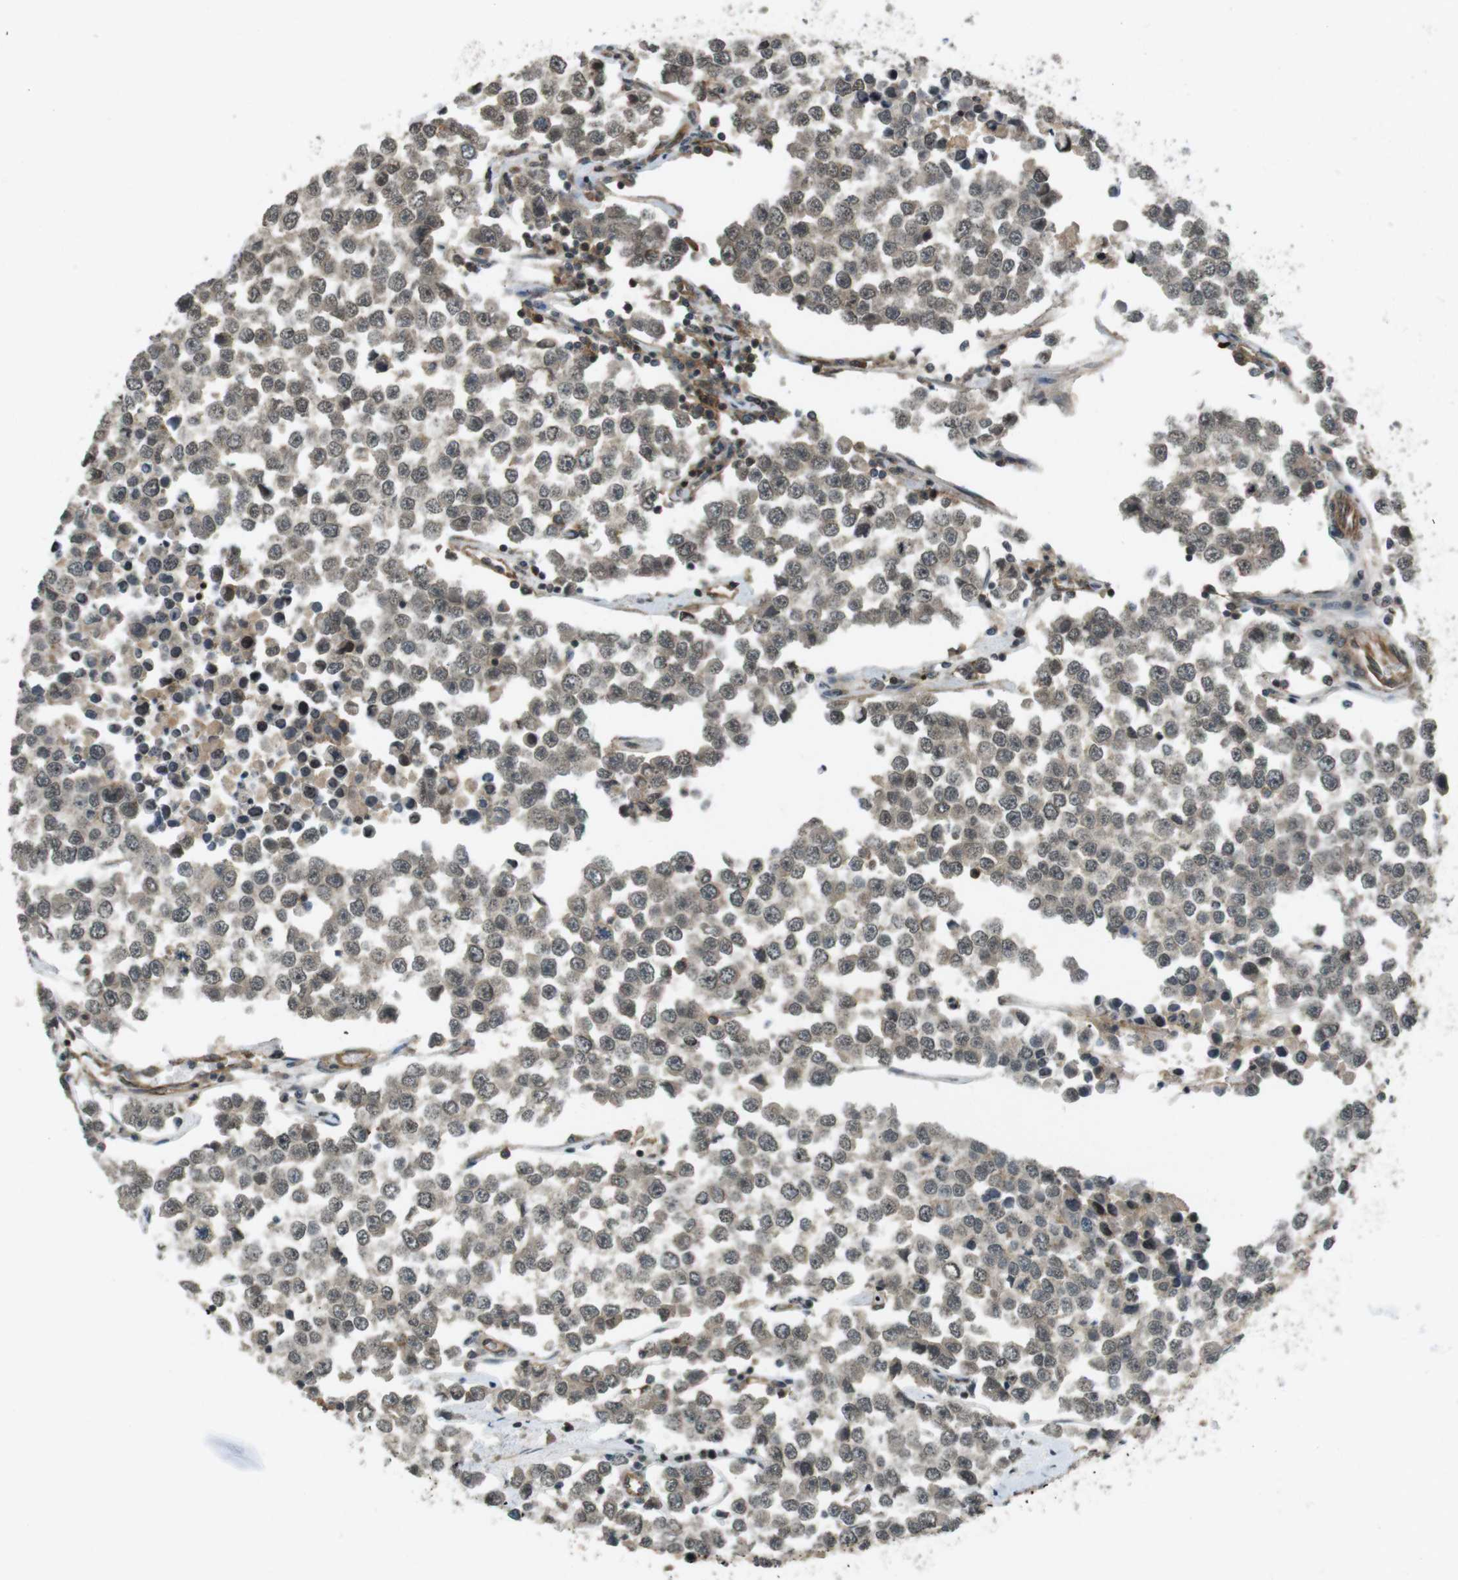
{"staining": {"intensity": "weak", "quantity": ">75%", "location": "cytoplasmic/membranous,nuclear"}, "tissue": "testis cancer", "cell_type": "Tumor cells", "image_type": "cancer", "snomed": [{"axis": "morphology", "description": "Seminoma, NOS"}, {"axis": "morphology", "description": "Carcinoma, Embryonal, NOS"}, {"axis": "topography", "description": "Testis"}], "caption": "This image exhibits testis seminoma stained with IHC to label a protein in brown. The cytoplasmic/membranous and nuclear of tumor cells show weak positivity for the protein. Nuclei are counter-stained blue.", "gene": "TIAM2", "patient": {"sex": "male", "age": 52}}